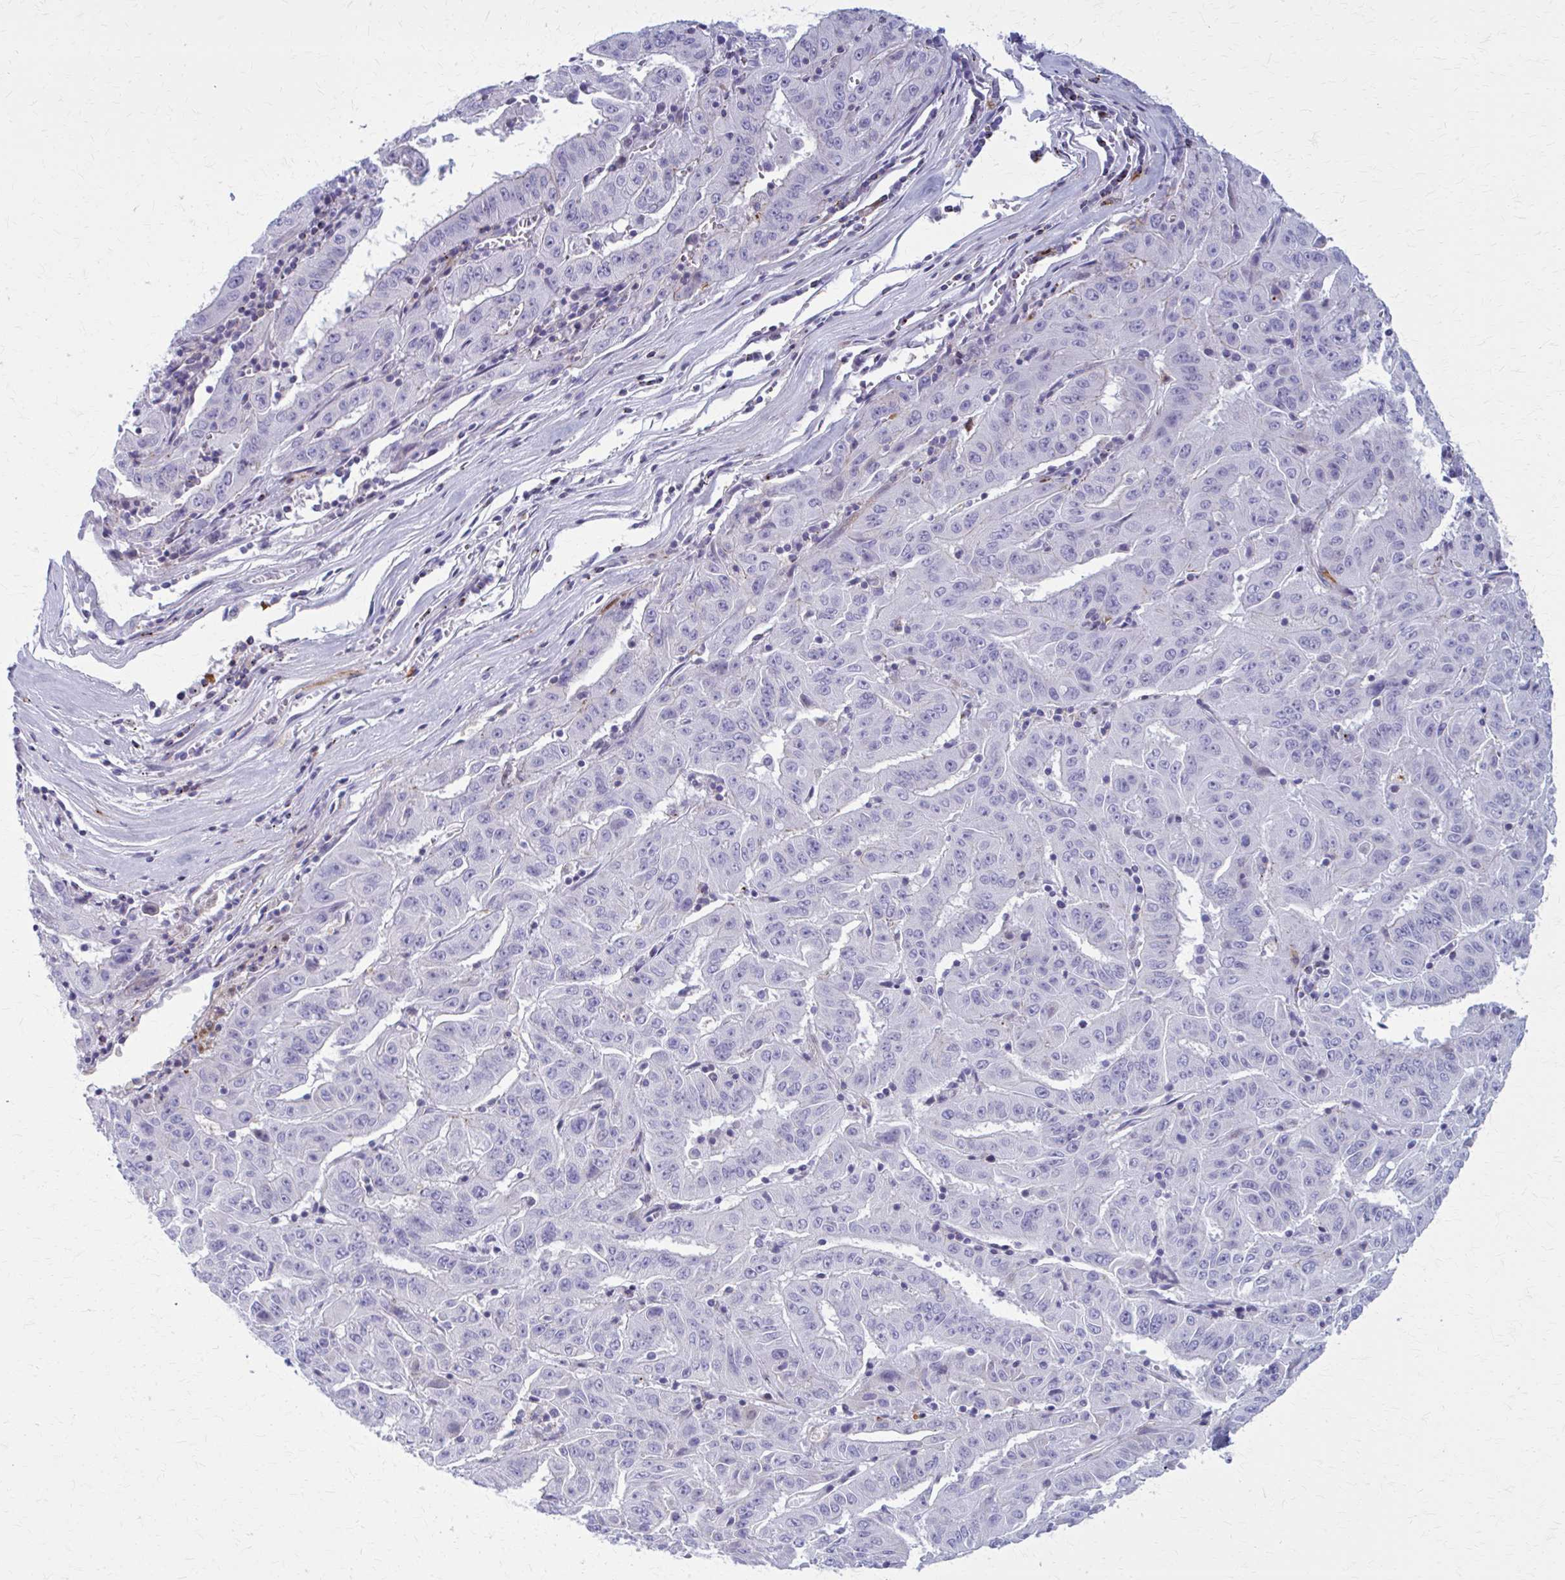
{"staining": {"intensity": "negative", "quantity": "none", "location": "none"}, "tissue": "pancreatic cancer", "cell_type": "Tumor cells", "image_type": "cancer", "snomed": [{"axis": "morphology", "description": "Adenocarcinoma, NOS"}, {"axis": "topography", "description": "Pancreas"}], "caption": "The IHC image has no significant staining in tumor cells of adenocarcinoma (pancreatic) tissue. The staining was performed using DAB to visualize the protein expression in brown, while the nuclei were stained in blue with hematoxylin (Magnification: 20x).", "gene": "PEDS1", "patient": {"sex": "male", "age": 63}}